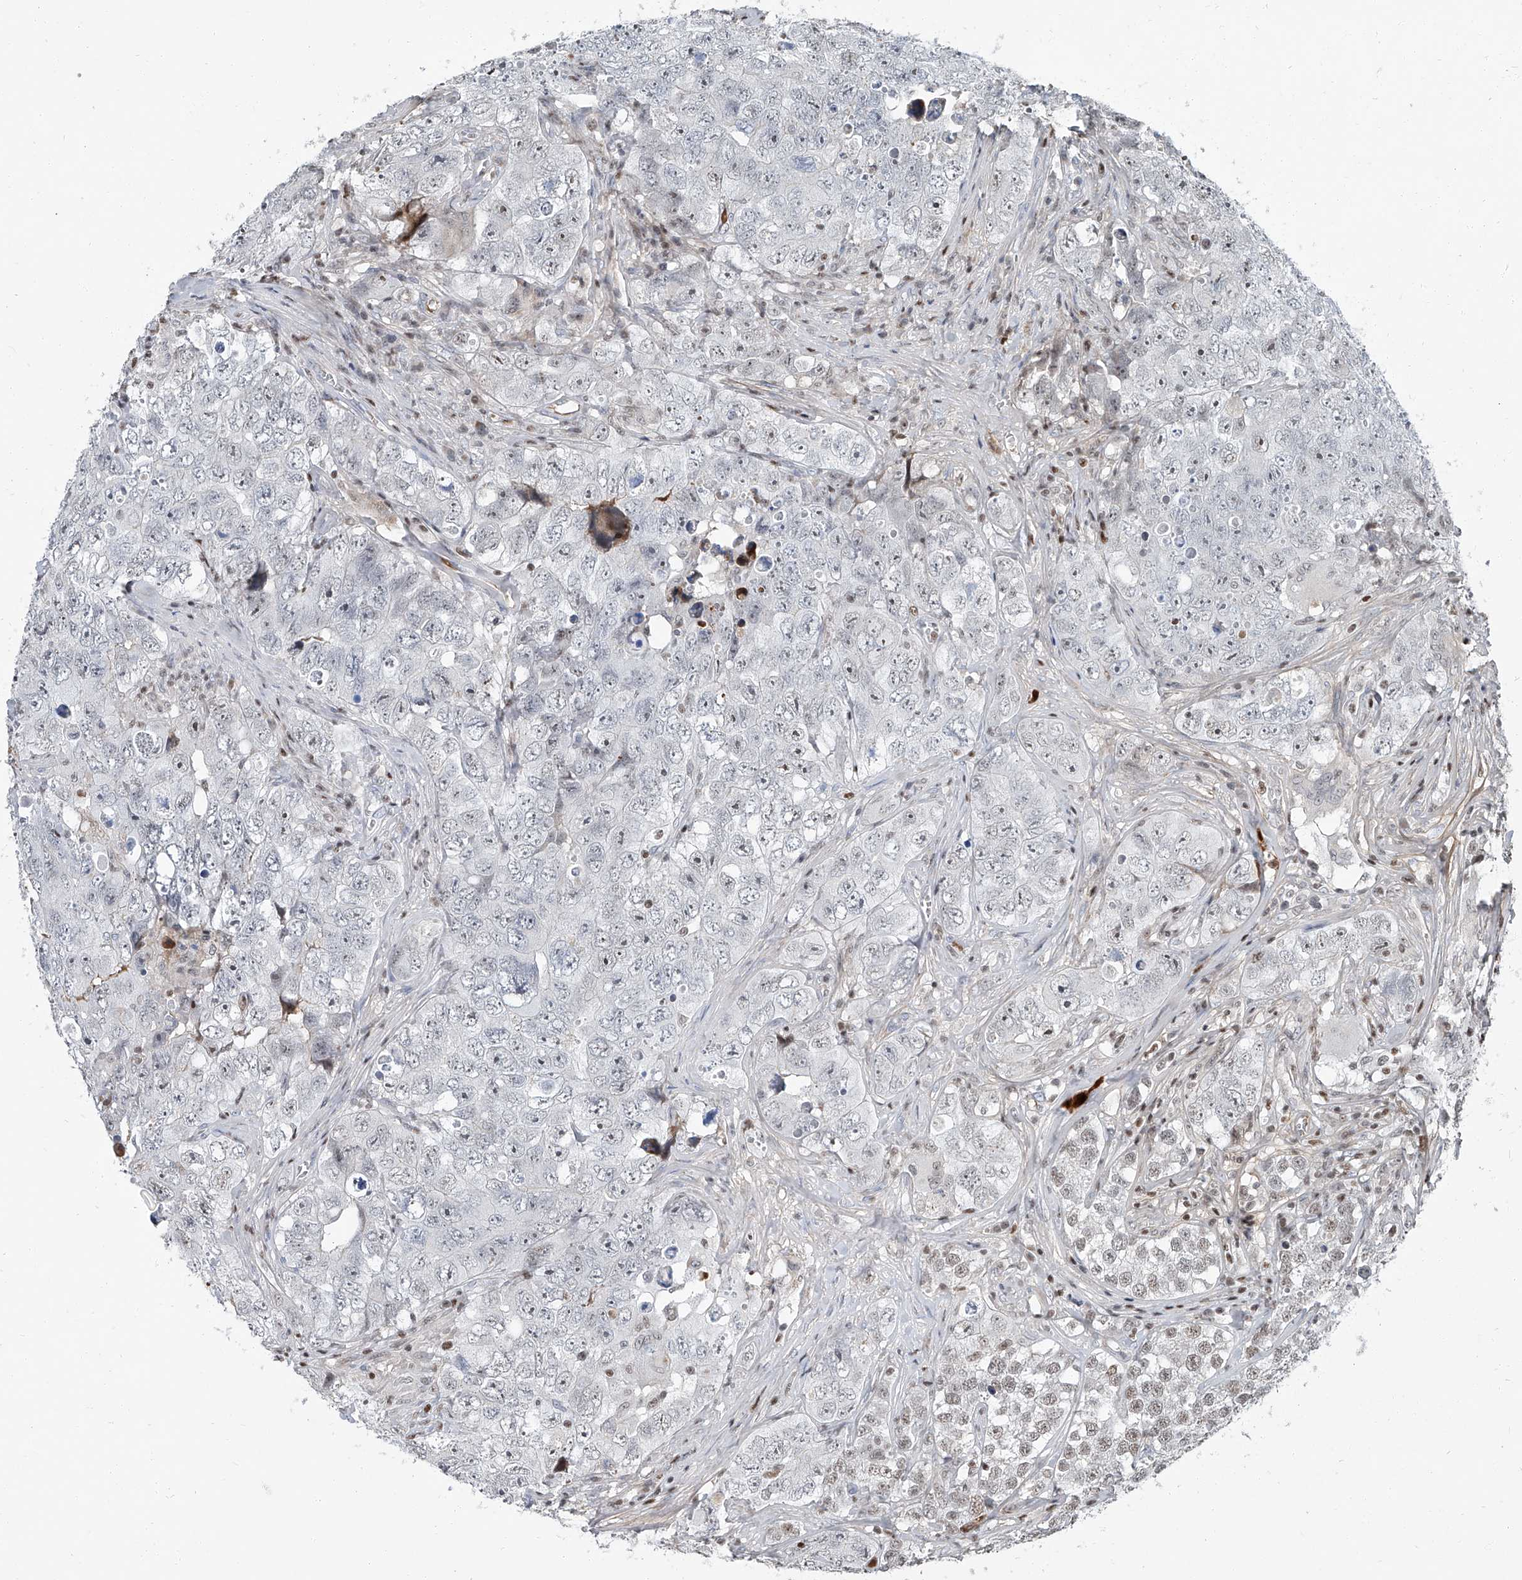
{"staining": {"intensity": "weak", "quantity": "<25%", "location": "nuclear"}, "tissue": "testis cancer", "cell_type": "Tumor cells", "image_type": "cancer", "snomed": [{"axis": "morphology", "description": "Seminoma, NOS"}, {"axis": "morphology", "description": "Carcinoma, Embryonal, NOS"}, {"axis": "topography", "description": "Testis"}], "caption": "Protein analysis of embryonal carcinoma (testis) exhibits no significant staining in tumor cells. (DAB immunohistochemistry (IHC) with hematoxylin counter stain).", "gene": "HOXA3", "patient": {"sex": "male", "age": 43}}